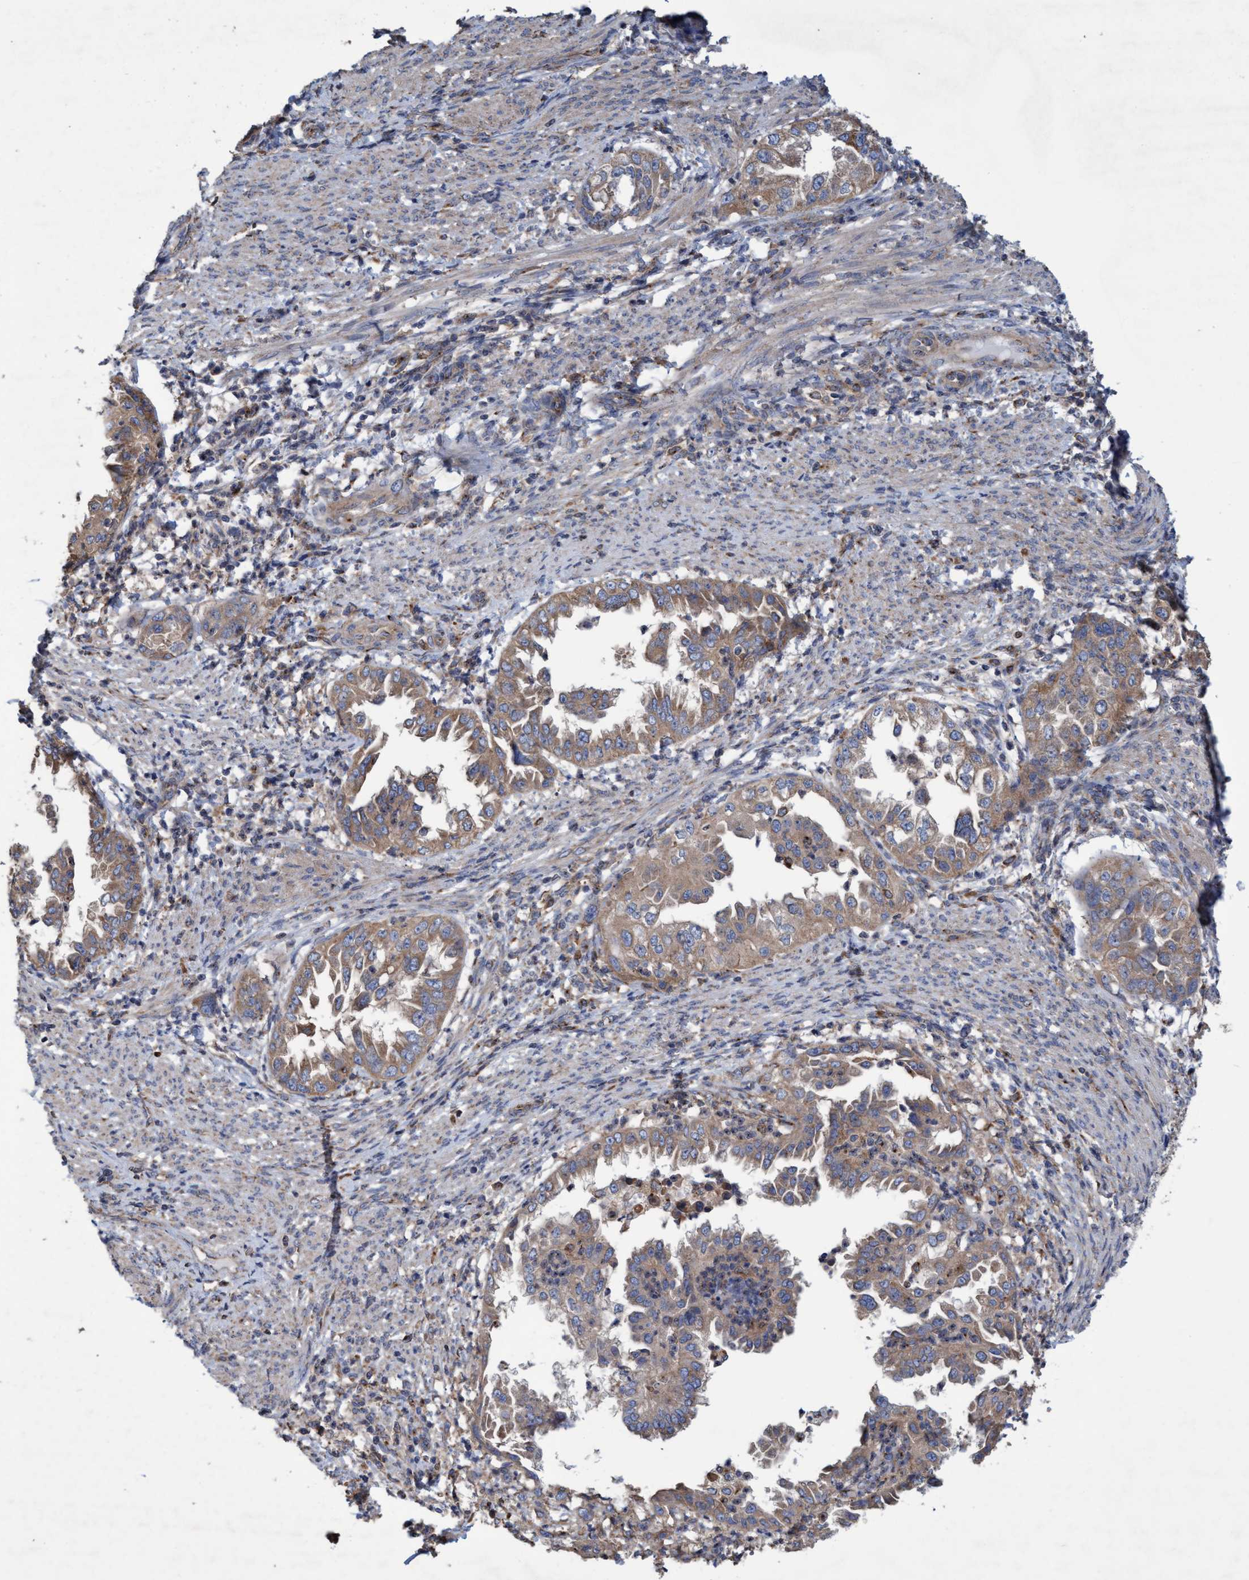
{"staining": {"intensity": "moderate", "quantity": ">75%", "location": "cytoplasmic/membranous"}, "tissue": "endometrial cancer", "cell_type": "Tumor cells", "image_type": "cancer", "snomed": [{"axis": "morphology", "description": "Adenocarcinoma, NOS"}, {"axis": "topography", "description": "Endometrium"}], "caption": "Endometrial cancer (adenocarcinoma) stained for a protein (brown) demonstrates moderate cytoplasmic/membranous positive expression in about >75% of tumor cells.", "gene": "BICD2", "patient": {"sex": "female", "age": 85}}